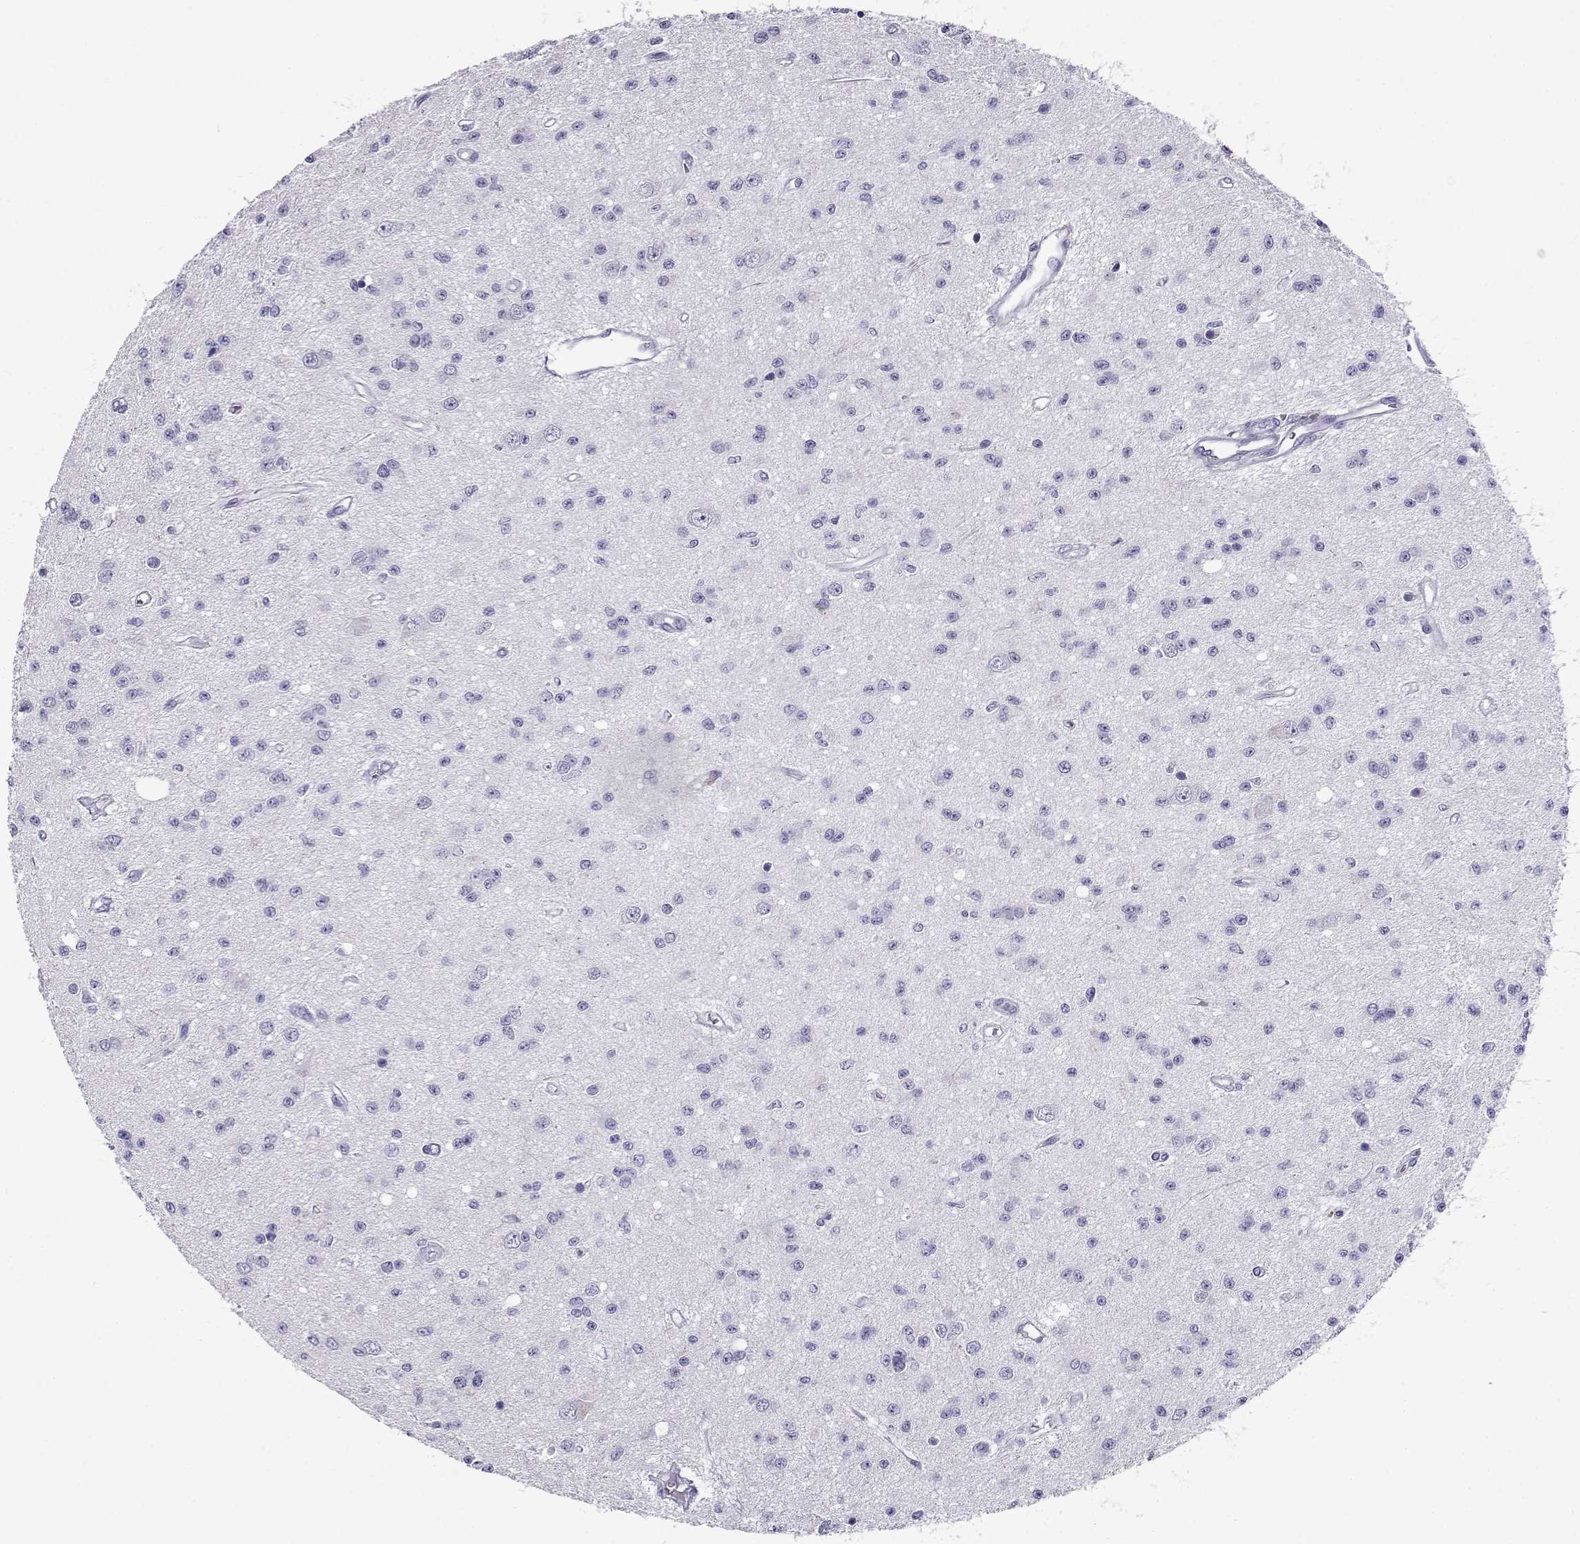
{"staining": {"intensity": "negative", "quantity": "none", "location": "none"}, "tissue": "glioma", "cell_type": "Tumor cells", "image_type": "cancer", "snomed": [{"axis": "morphology", "description": "Glioma, malignant, Low grade"}, {"axis": "topography", "description": "Brain"}], "caption": "Malignant low-grade glioma stained for a protein using IHC reveals no positivity tumor cells.", "gene": "RHOXF2", "patient": {"sex": "female", "age": 45}}